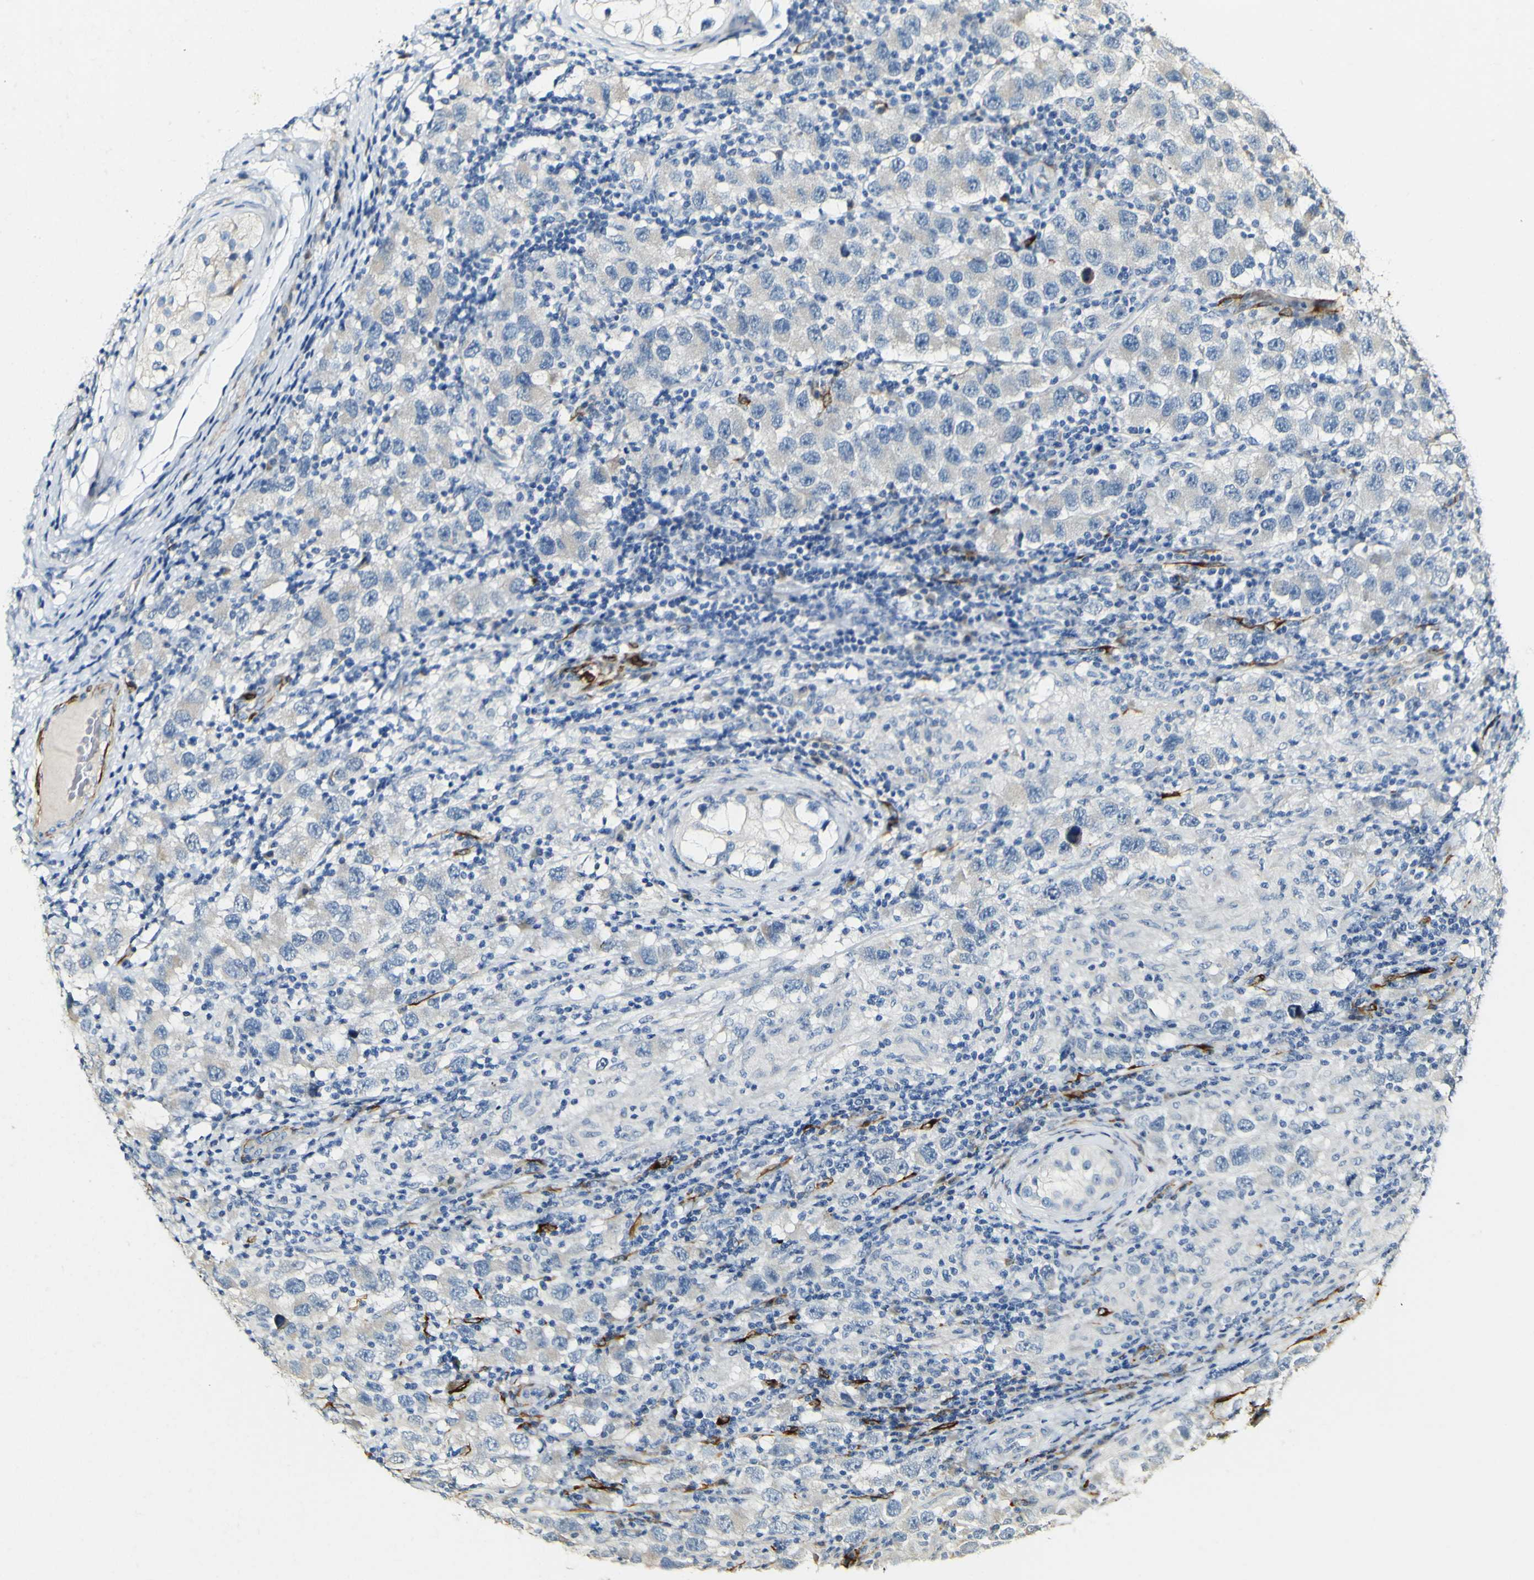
{"staining": {"intensity": "negative", "quantity": "none", "location": "none"}, "tissue": "testis cancer", "cell_type": "Tumor cells", "image_type": "cancer", "snomed": [{"axis": "morphology", "description": "Carcinoma, Embryonal, NOS"}, {"axis": "topography", "description": "Testis"}], "caption": "There is no significant expression in tumor cells of testis cancer (embryonal carcinoma).", "gene": "FMO3", "patient": {"sex": "male", "age": 21}}